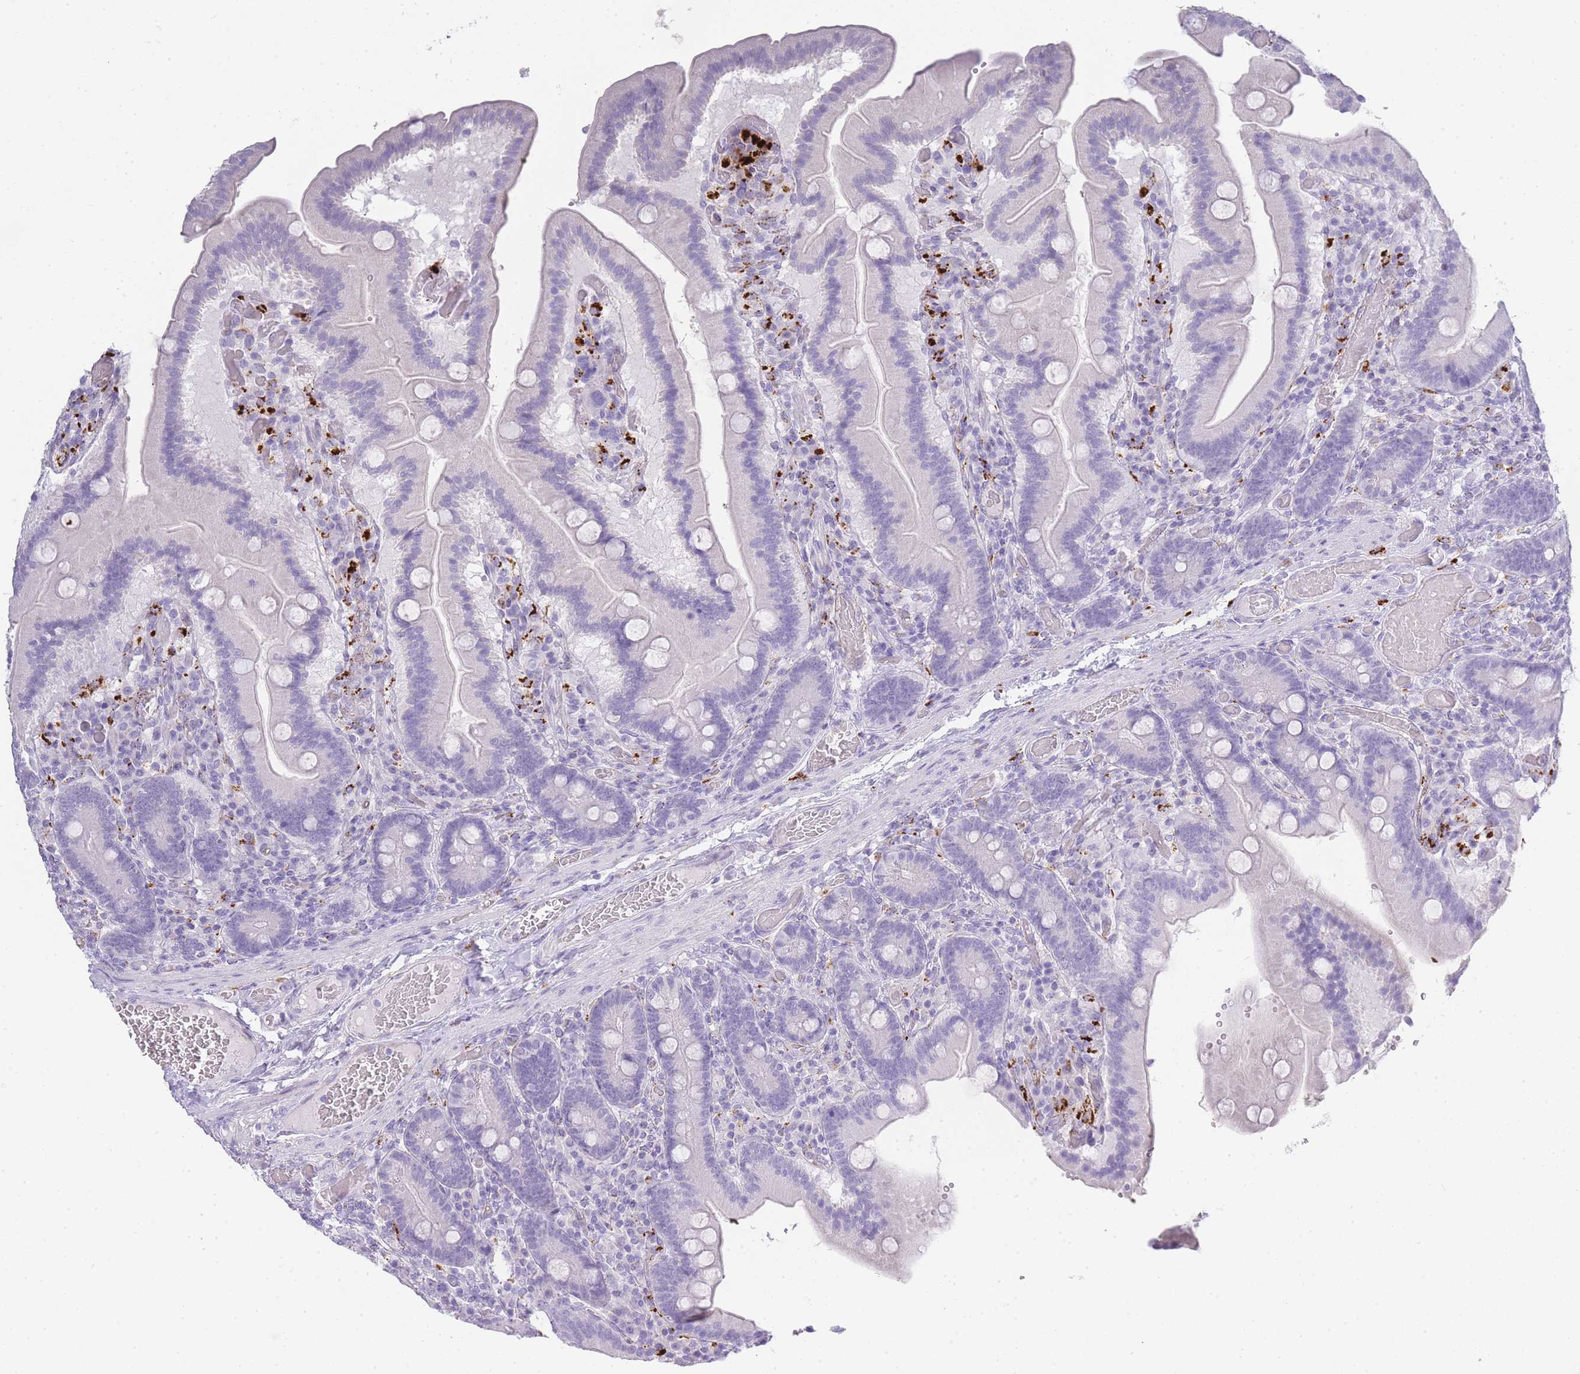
{"staining": {"intensity": "negative", "quantity": "none", "location": "none"}, "tissue": "duodenum", "cell_type": "Glandular cells", "image_type": "normal", "snomed": [{"axis": "morphology", "description": "Normal tissue, NOS"}, {"axis": "topography", "description": "Duodenum"}], "caption": "Immunohistochemical staining of unremarkable duodenum demonstrates no significant positivity in glandular cells.", "gene": "RHO", "patient": {"sex": "female", "age": 62}}